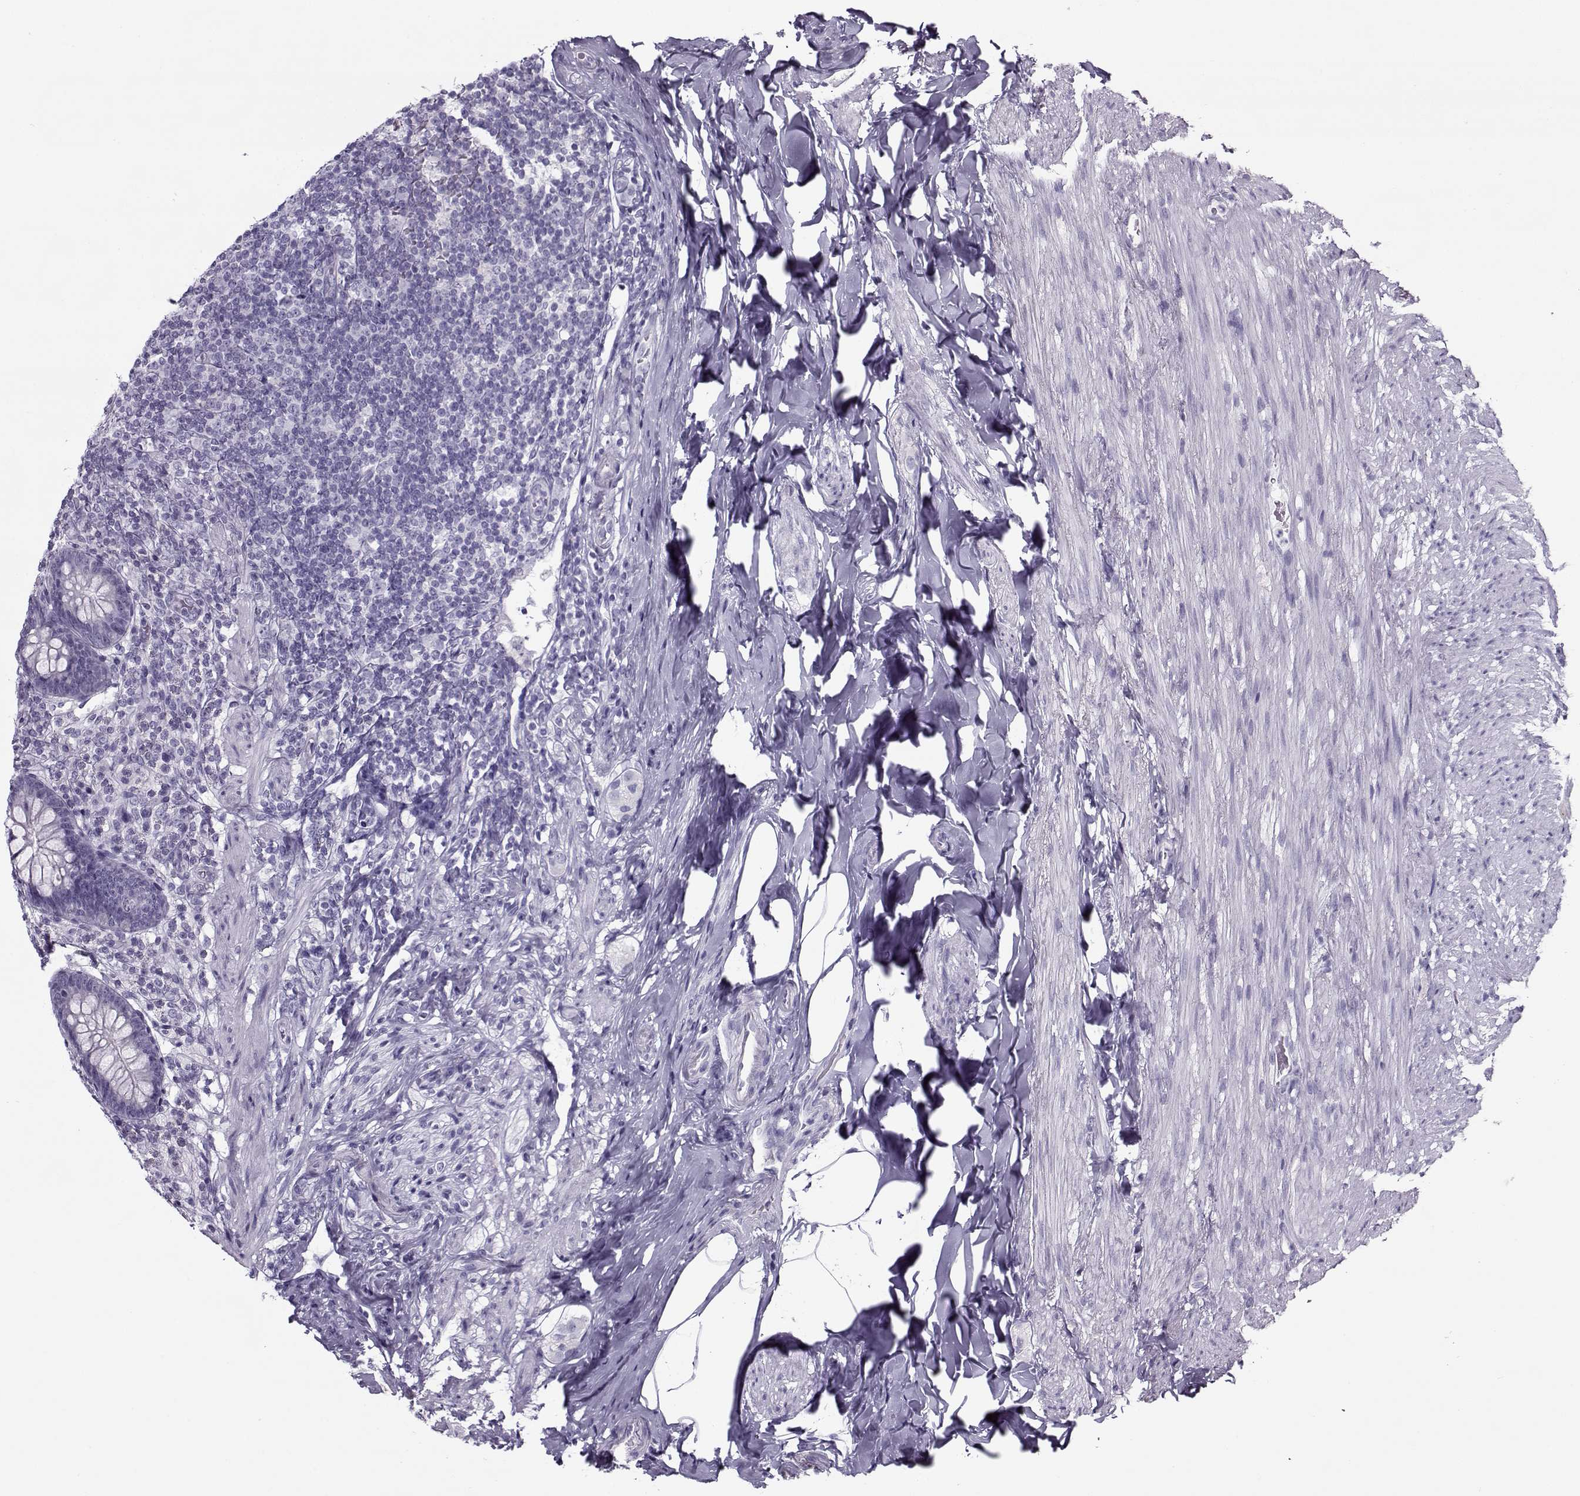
{"staining": {"intensity": "negative", "quantity": "none", "location": "none"}, "tissue": "appendix", "cell_type": "Glandular cells", "image_type": "normal", "snomed": [{"axis": "morphology", "description": "Normal tissue, NOS"}, {"axis": "topography", "description": "Appendix"}], "caption": "There is no significant expression in glandular cells of appendix. (Brightfield microscopy of DAB immunohistochemistry at high magnification).", "gene": "GAGE10", "patient": {"sex": "male", "age": 47}}